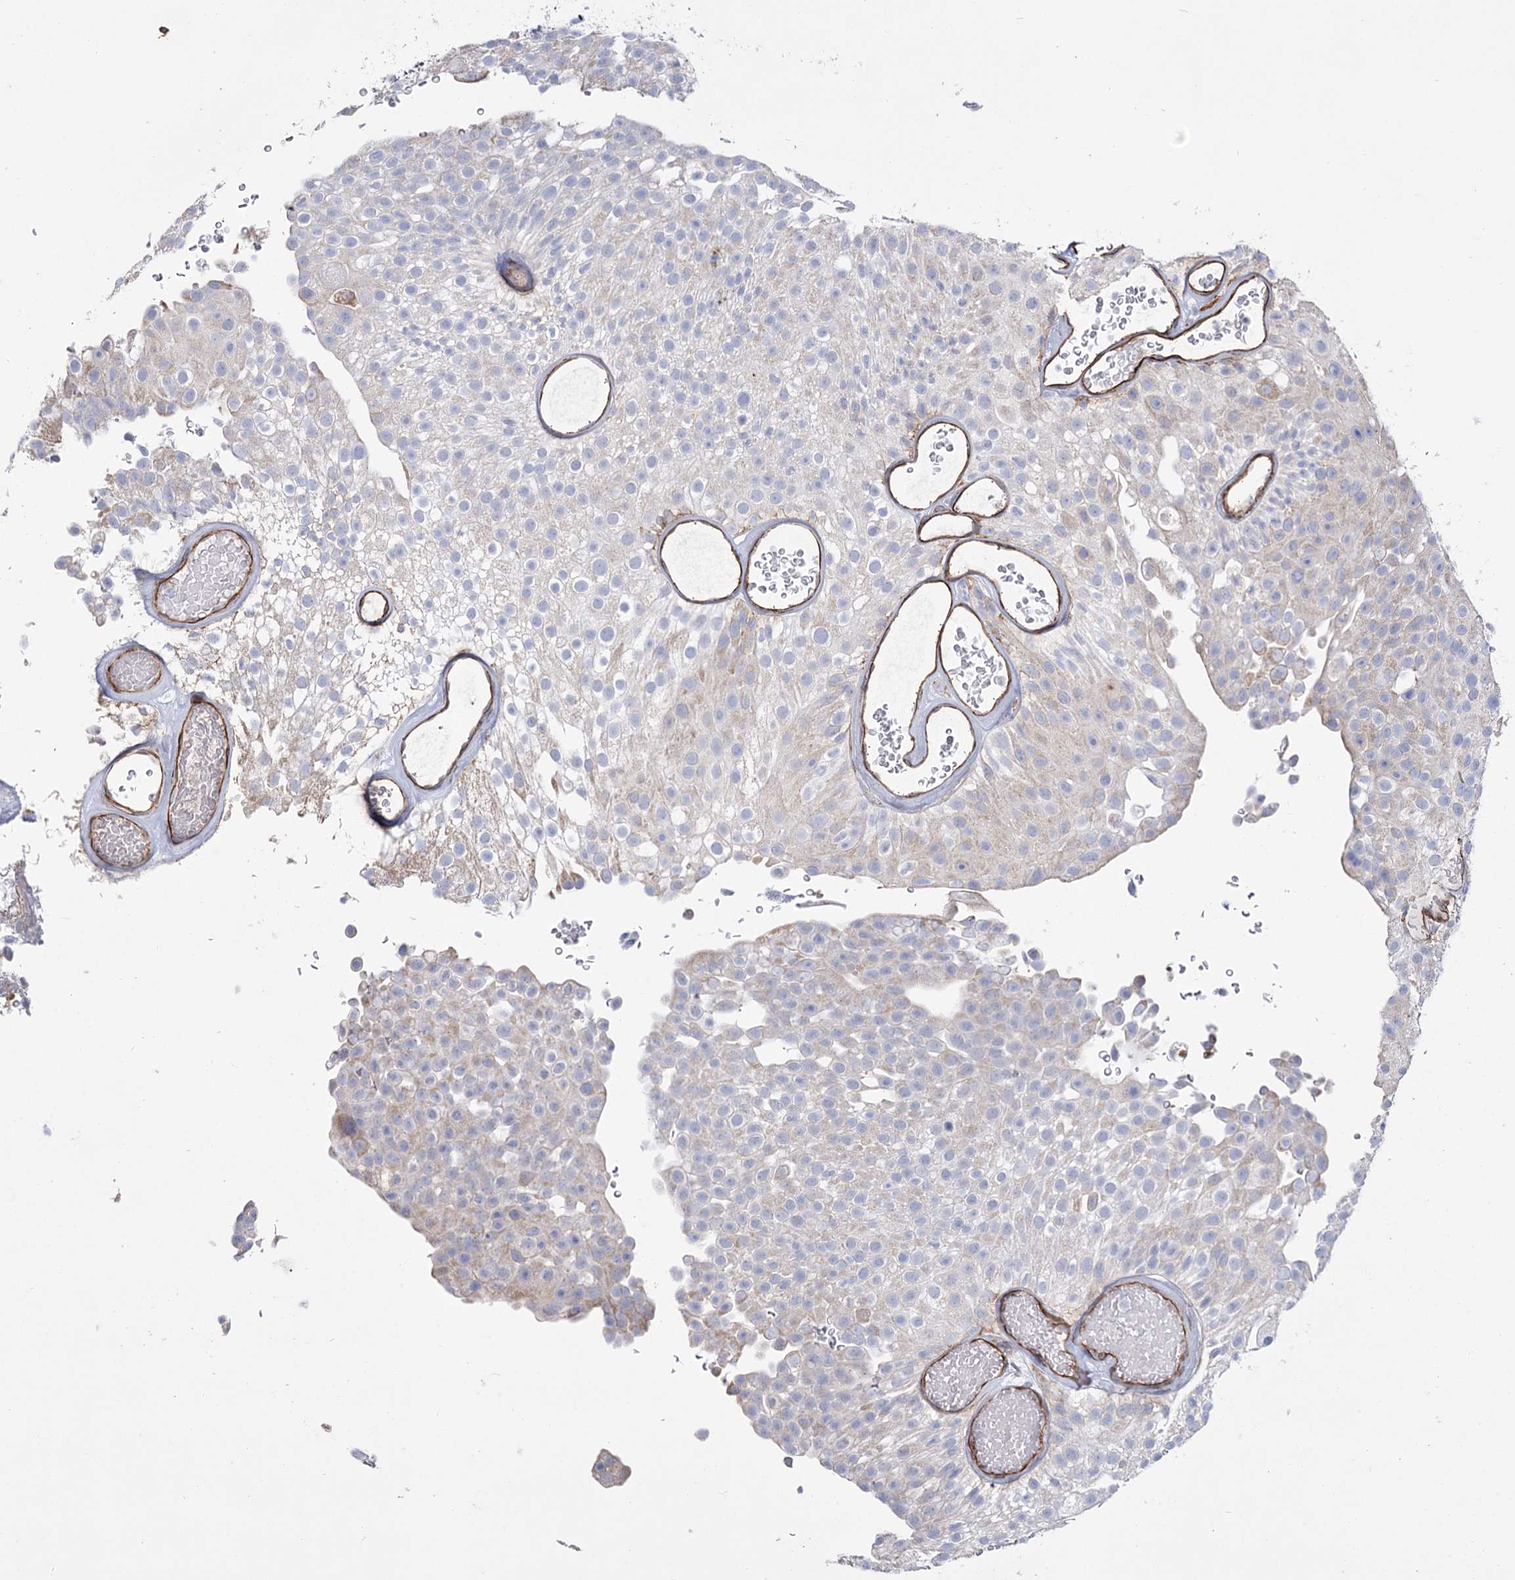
{"staining": {"intensity": "negative", "quantity": "none", "location": "none"}, "tissue": "urothelial cancer", "cell_type": "Tumor cells", "image_type": "cancer", "snomed": [{"axis": "morphology", "description": "Urothelial carcinoma, Low grade"}, {"axis": "topography", "description": "Urinary bladder"}], "caption": "Immunohistochemical staining of low-grade urothelial carcinoma reveals no significant staining in tumor cells. (Immunohistochemistry (ihc), brightfield microscopy, high magnification).", "gene": "TMEM164", "patient": {"sex": "male", "age": 78}}